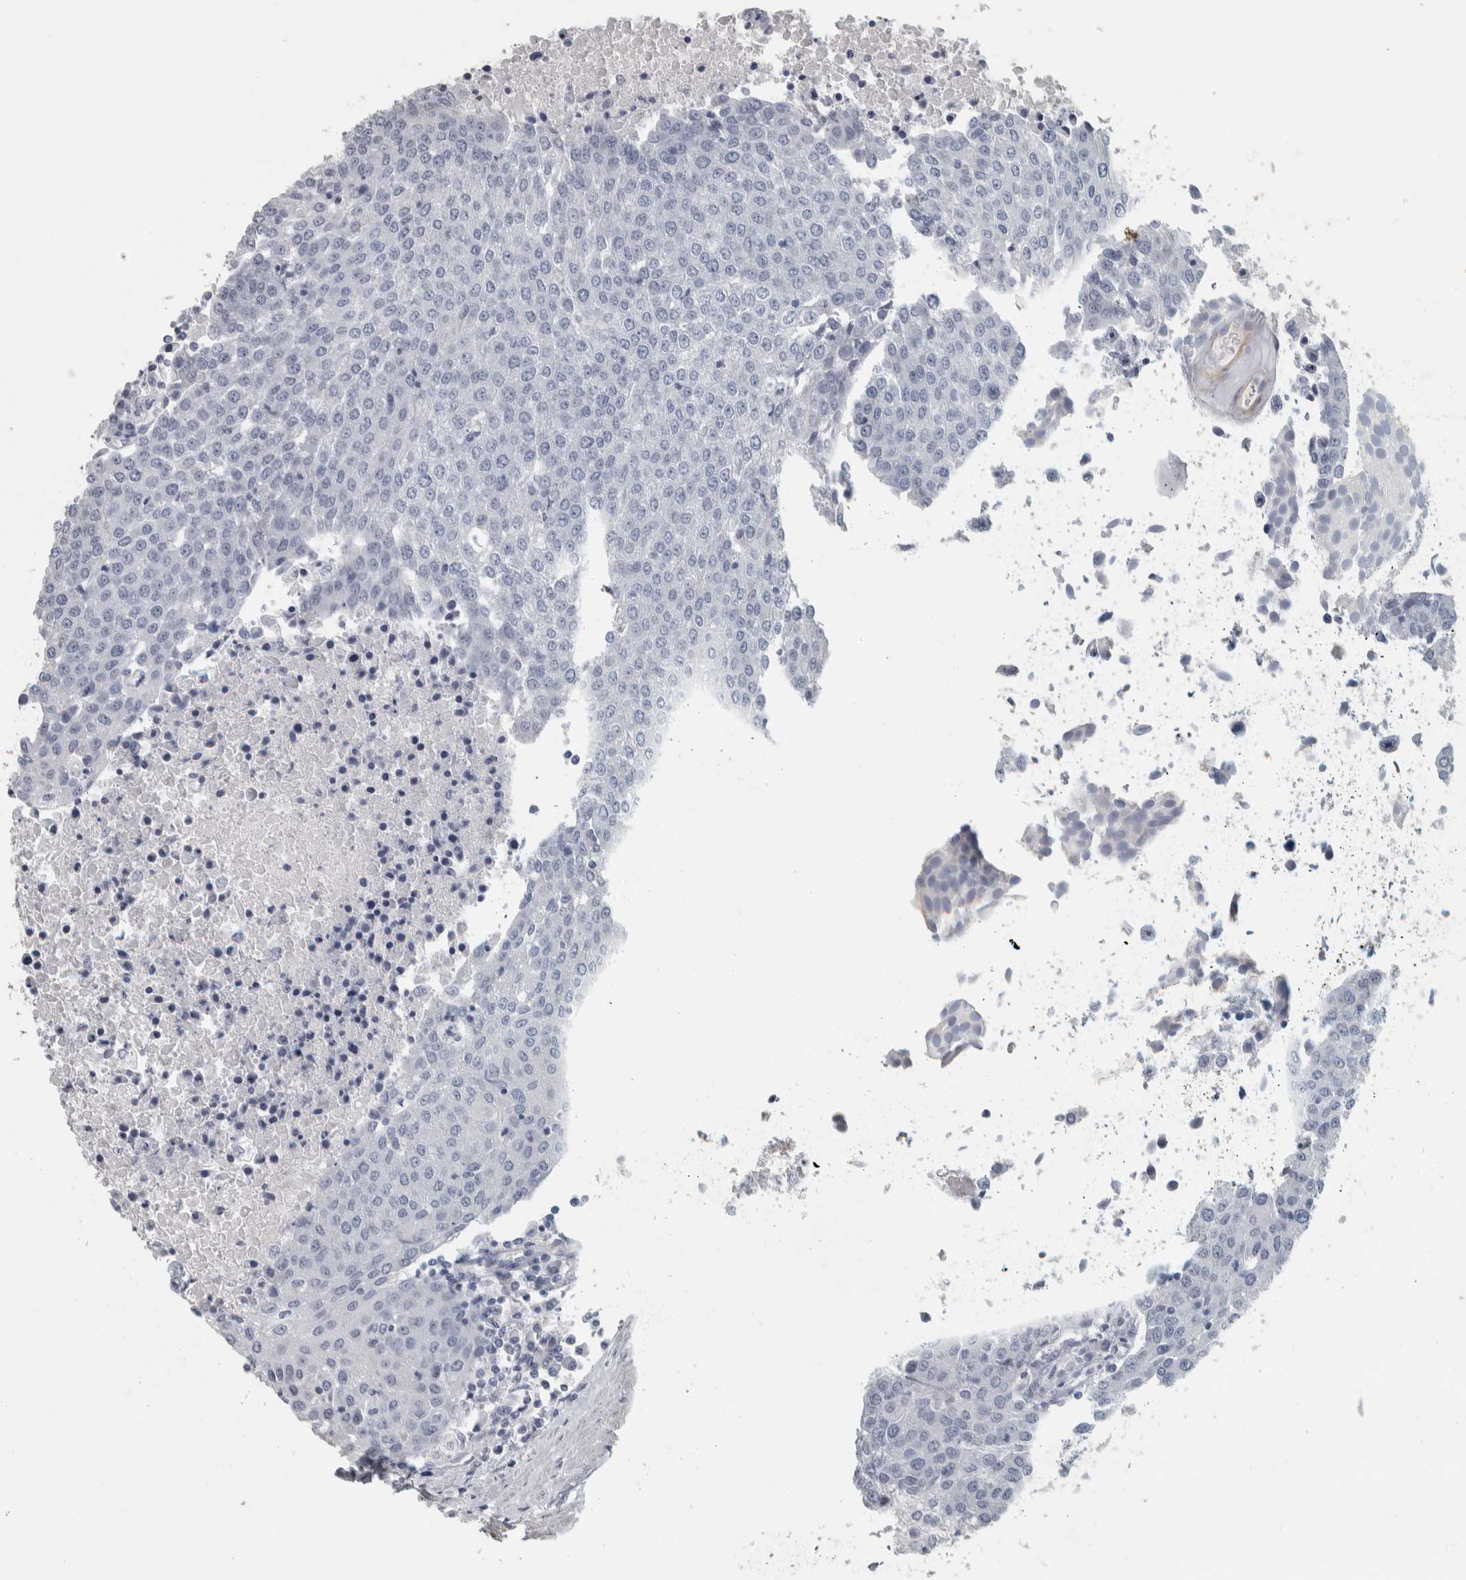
{"staining": {"intensity": "negative", "quantity": "none", "location": "none"}, "tissue": "urothelial cancer", "cell_type": "Tumor cells", "image_type": "cancer", "snomed": [{"axis": "morphology", "description": "Urothelial carcinoma, High grade"}, {"axis": "topography", "description": "Urinary bladder"}], "caption": "Immunohistochemistry image of neoplastic tissue: human urothelial cancer stained with DAB (3,3'-diaminobenzidine) demonstrates no significant protein positivity in tumor cells.", "gene": "DCAF10", "patient": {"sex": "female", "age": 85}}